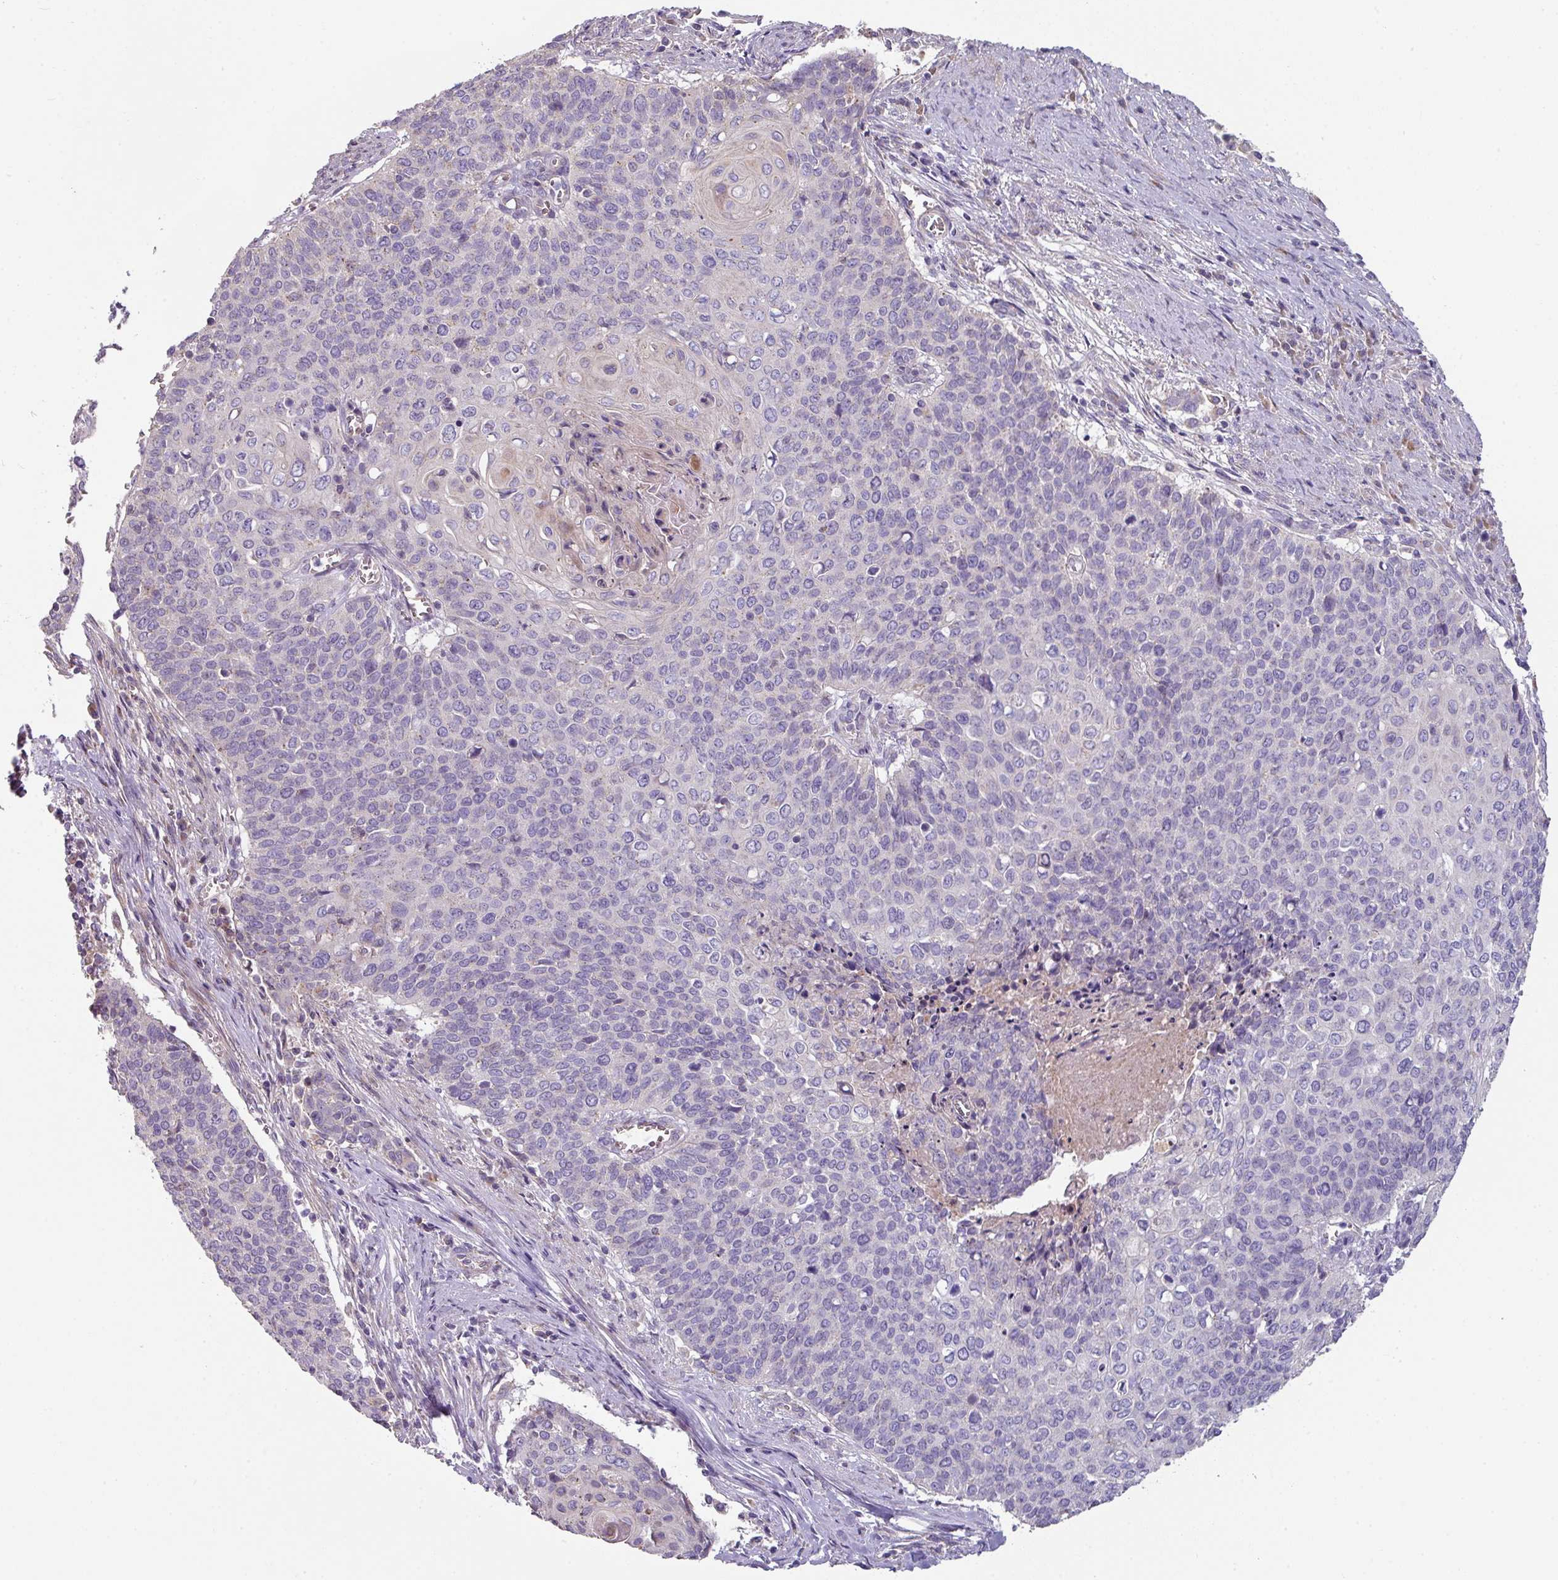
{"staining": {"intensity": "negative", "quantity": "none", "location": "none"}, "tissue": "cervical cancer", "cell_type": "Tumor cells", "image_type": "cancer", "snomed": [{"axis": "morphology", "description": "Squamous cell carcinoma, NOS"}, {"axis": "topography", "description": "Cervix"}], "caption": "An immunohistochemistry (IHC) photomicrograph of cervical squamous cell carcinoma is shown. There is no staining in tumor cells of cervical squamous cell carcinoma.", "gene": "LRRC9", "patient": {"sex": "female", "age": 39}}